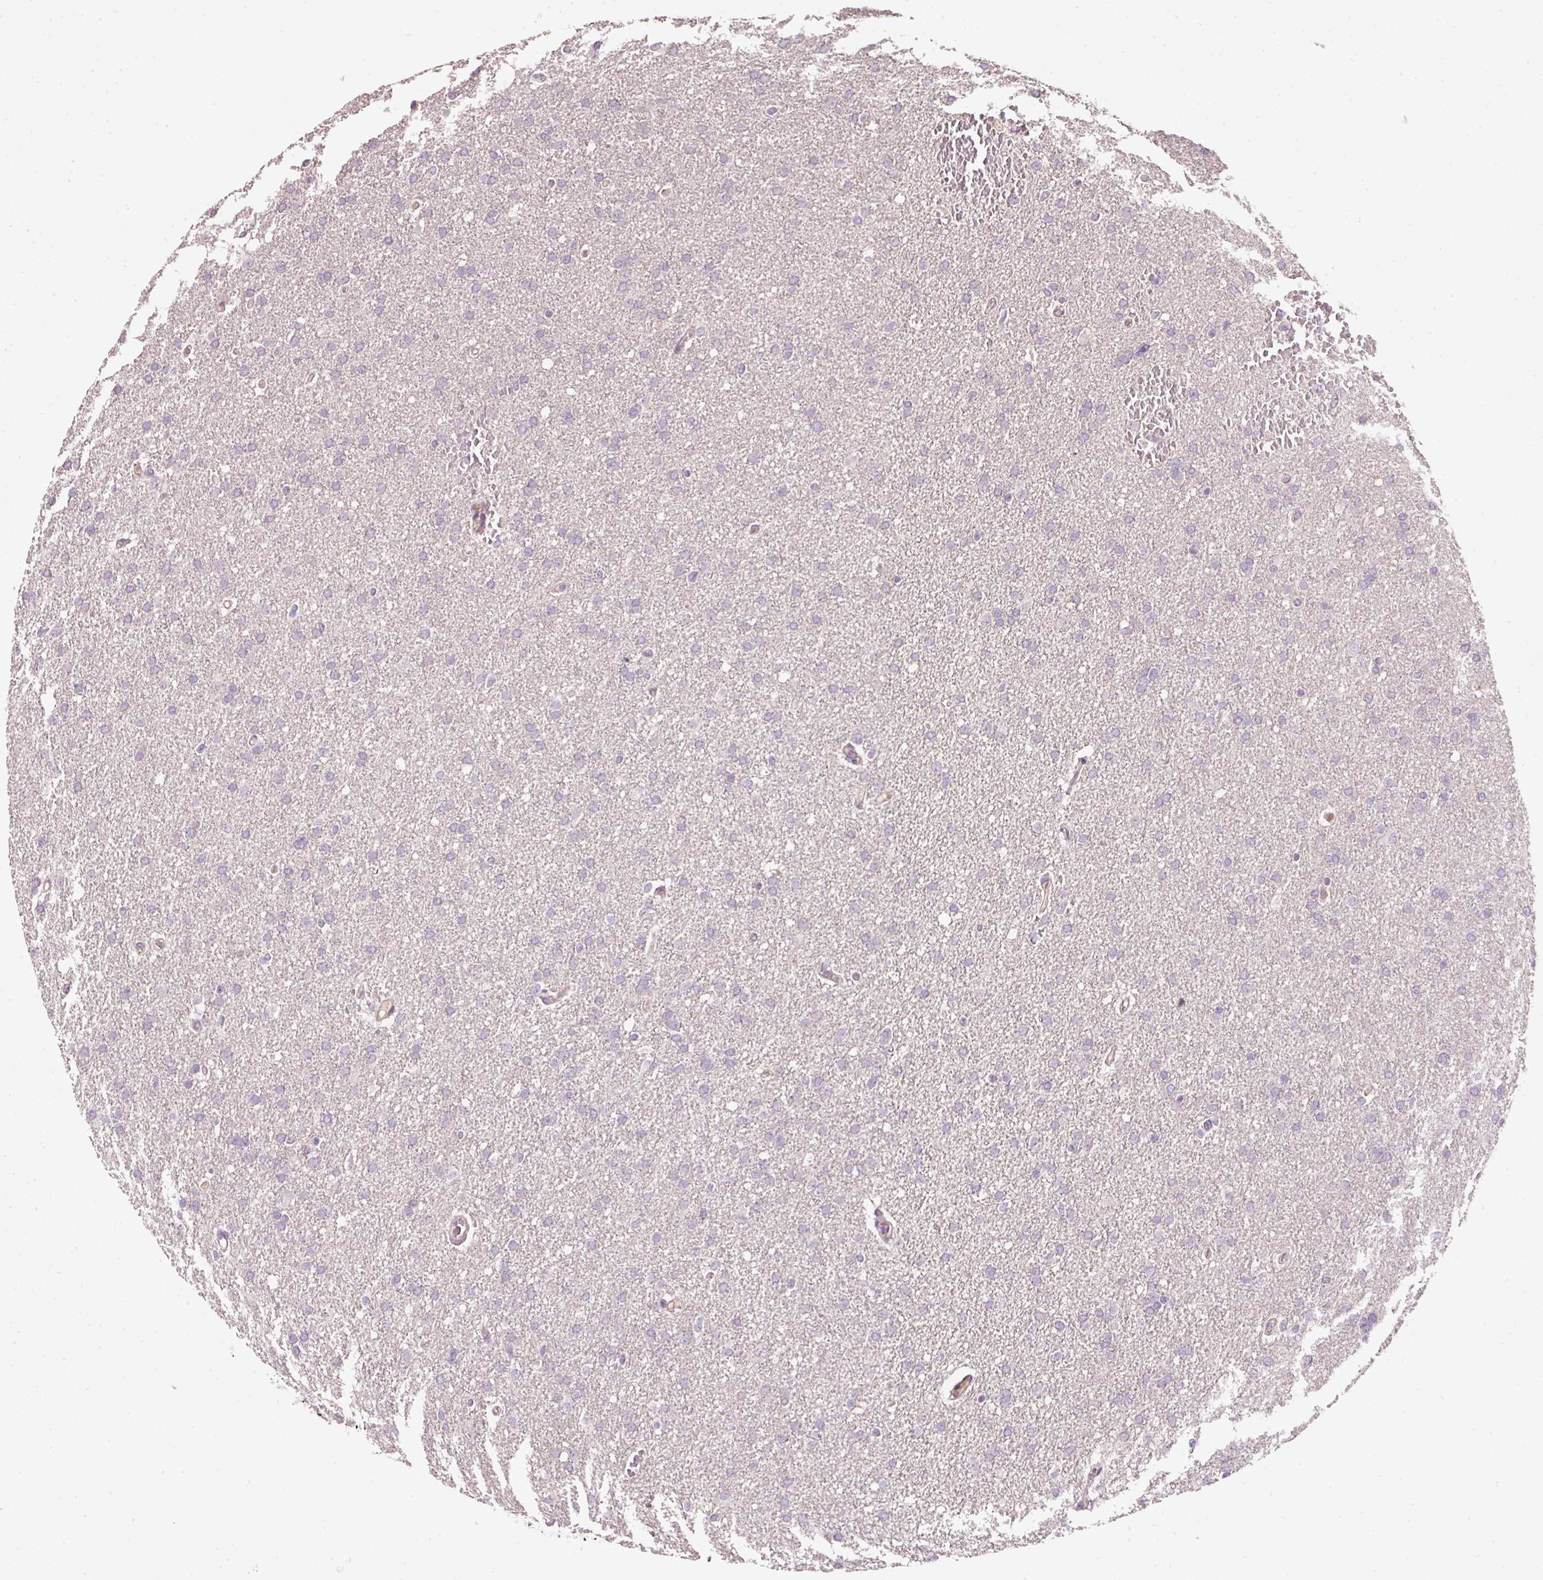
{"staining": {"intensity": "negative", "quantity": "none", "location": "none"}, "tissue": "glioma", "cell_type": "Tumor cells", "image_type": "cancer", "snomed": [{"axis": "morphology", "description": "Glioma, malignant, High grade"}, {"axis": "topography", "description": "Cerebral cortex"}], "caption": "This photomicrograph is of malignant glioma (high-grade) stained with immunohistochemistry to label a protein in brown with the nuclei are counter-stained blue. There is no positivity in tumor cells. (DAB IHC visualized using brightfield microscopy, high magnification).", "gene": "TIRAP", "patient": {"sex": "female", "age": 36}}